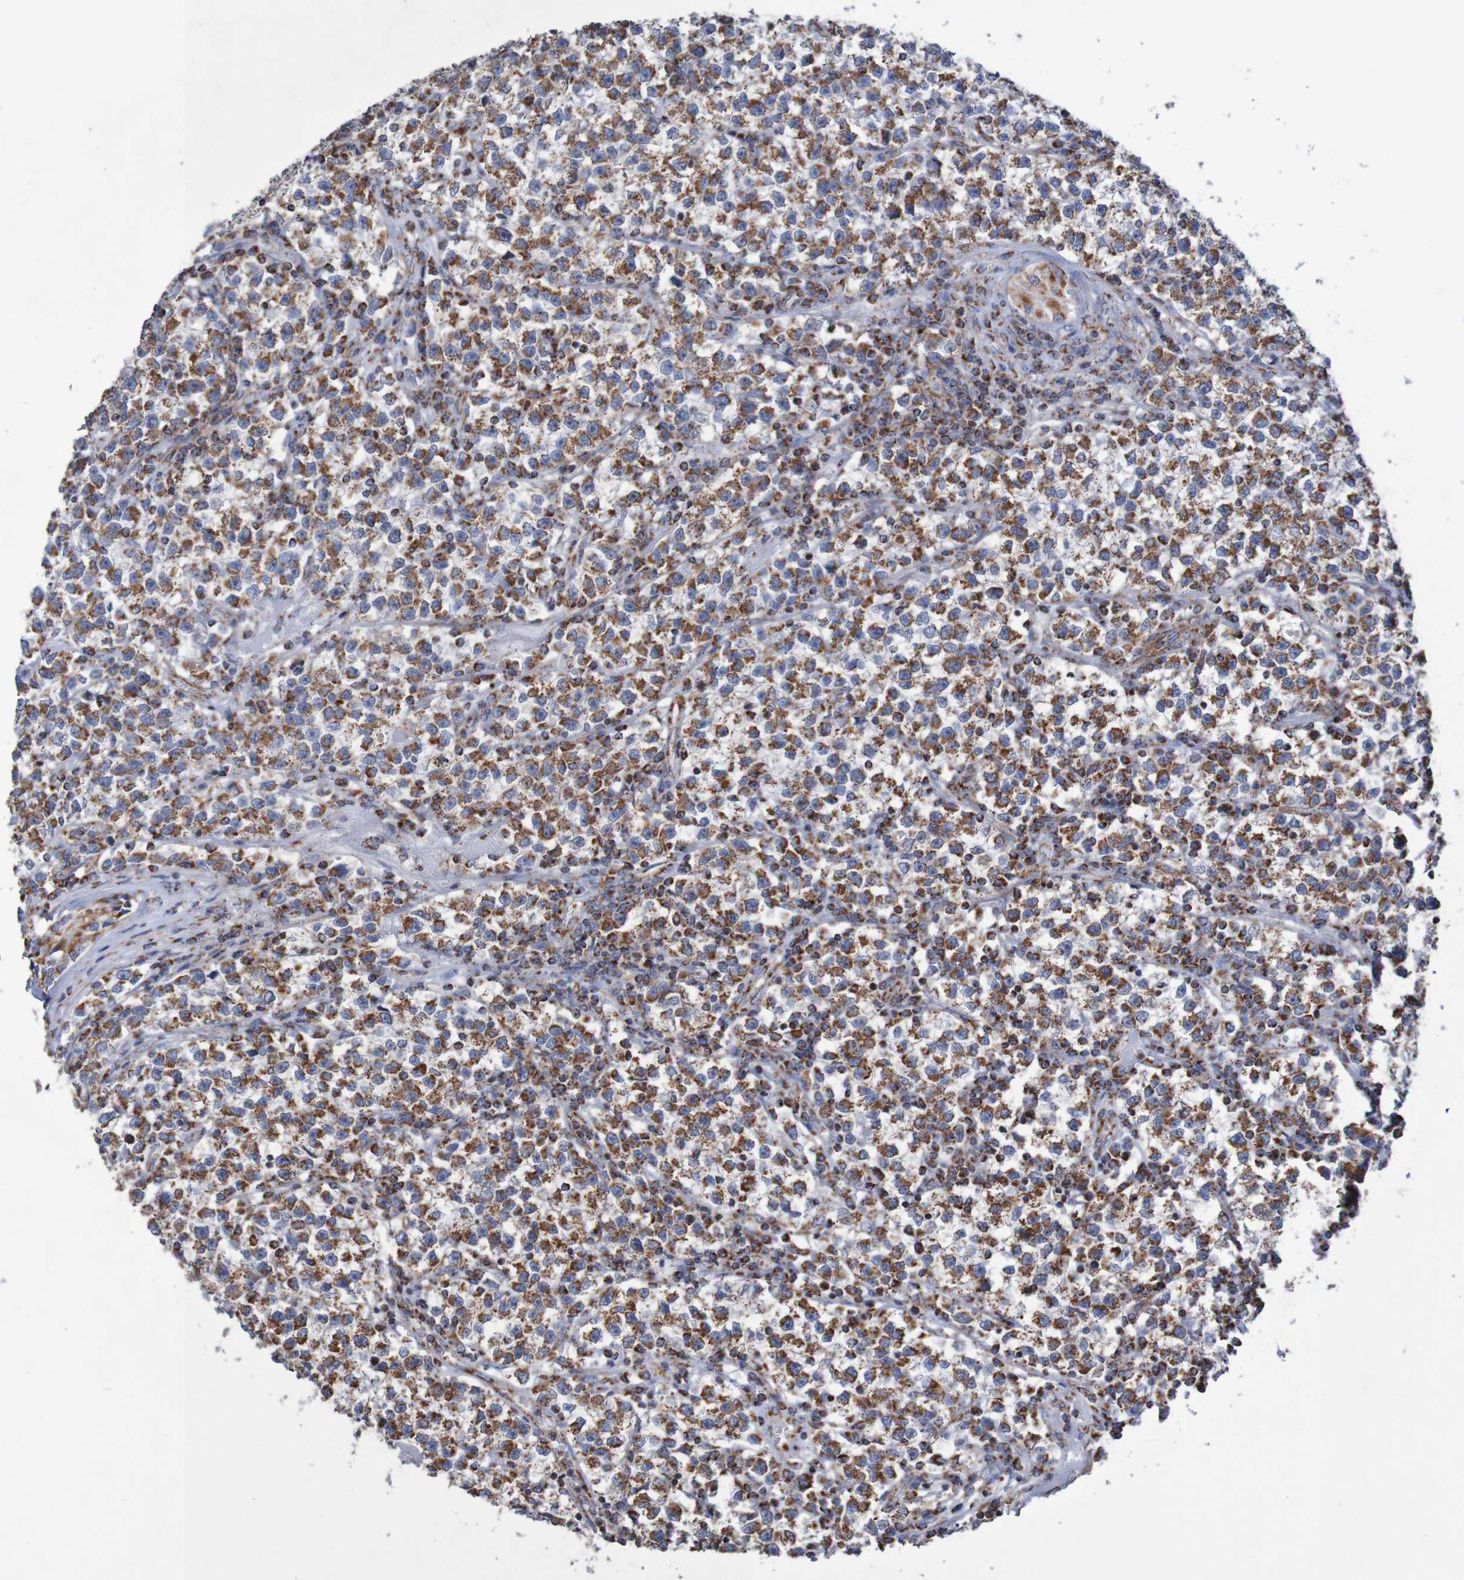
{"staining": {"intensity": "strong", "quantity": ">75%", "location": "cytoplasmic/membranous"}, "tissue": "testis cancer", "cell_type": "Tumor cells", "image_type": "cancer", "snomed": [{"axis": "morphology", "description": "Seminoma, NOS"}, {"axis": "topography", "description": "Testis"}], "caption": "Approximately >75% of tumor cells in human testis cancer demonstrate strong cytoplasmic/membranous protein staining as visualized by brown immunohistochemical staining.", "gene": "MMEL1", "patient": {"sex": "male", "age": 22}}